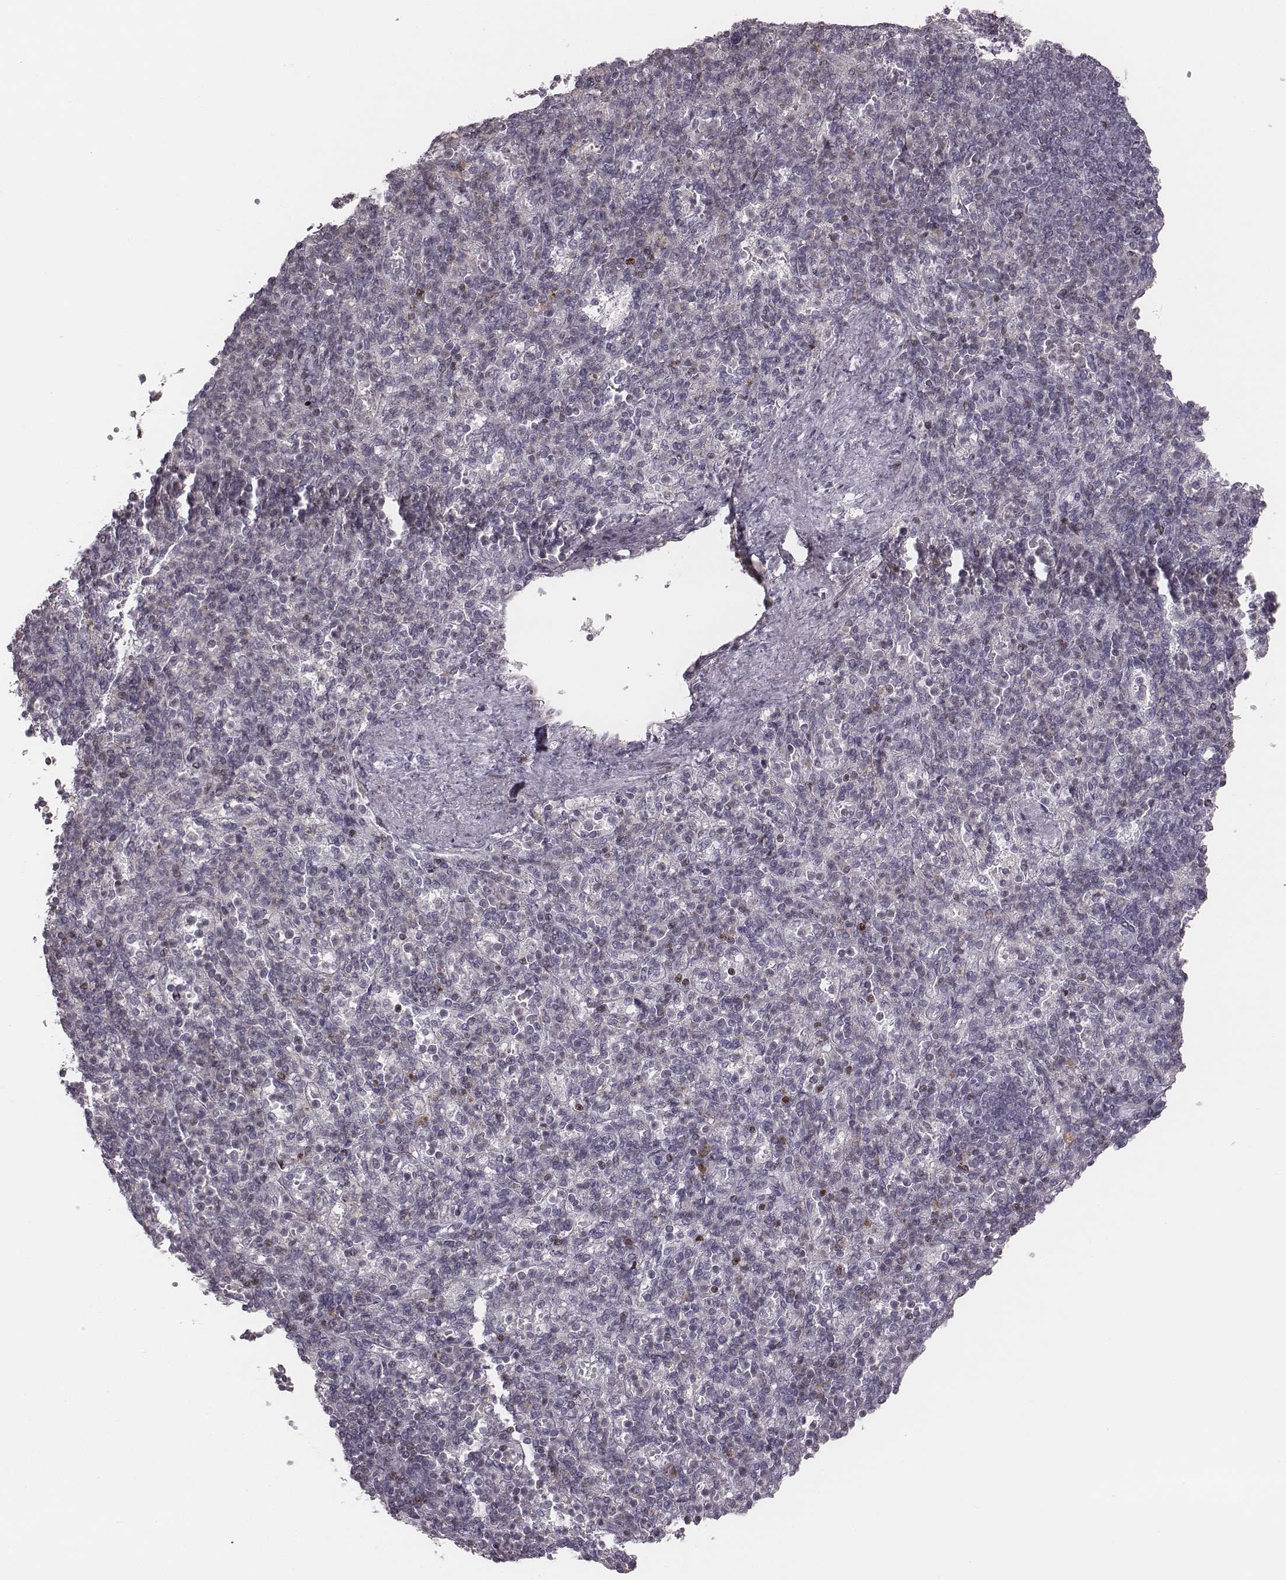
{"staining": {"intensity": "weak", "quantity": "<25%", "location": "nuclear"}, "tissue": "spleen", "cell_type": "Cells in red pulp", "image_type": "normal", "snomed": [{"axis": "morphology", "description": "Normal tissue, NOS"}, {"axis": "topography", "description": "Spleen"}], "caption": "Spleen was stained to show a protein in brown. There is no significant positivity in cells in red pulp. The staining is performed using DAB (3,3'-diaminobenzidine) brown chromogen with nuclei counter-stained in using hematoxylin.", "gene": "NDC1", "patient": {"sex": "female", "age": 74}}